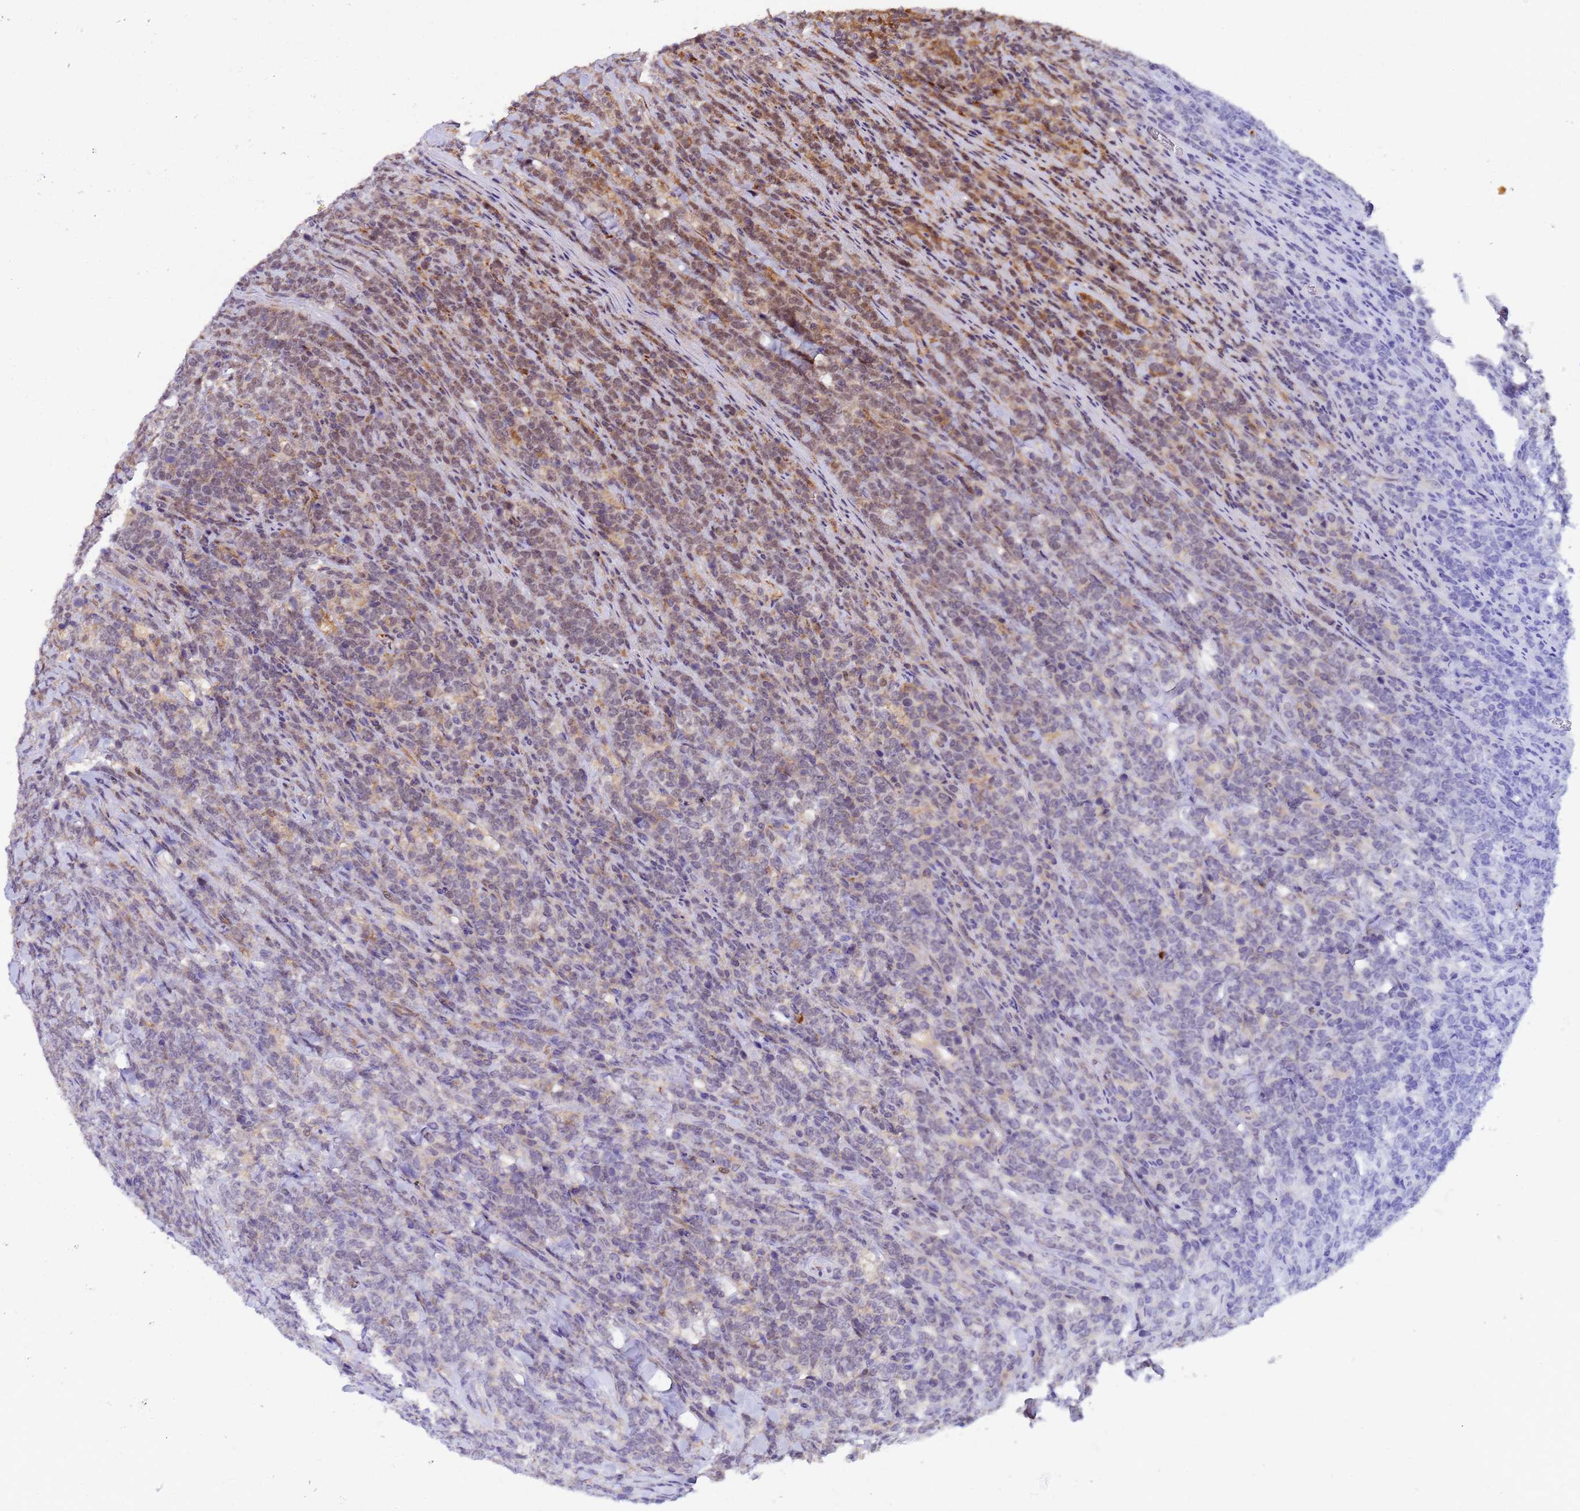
{"staining": {"intensity": "moderate", "quantity": "<25%", "location": "cytoplasmic/membranous,nuclear"}, "tissue": "lymphoma", "cell_type": "Tumor cells", "image_type": "cancer", "snomed": [{"axis": "morphology", "description": "Malignant lymphoma, non-Hodgkin's type, High grade"}, {"axis": "topography", "description": "Small intestine"}], "caption": "High-grade malignant lymphoma, non-Hodgkin's type stained for a protein shows moderate cytoplasmic/membranous and nuclear positivity in tumor cells.", "gene": "ZNF619", "patient": {"sex": "male", "age": 8}}